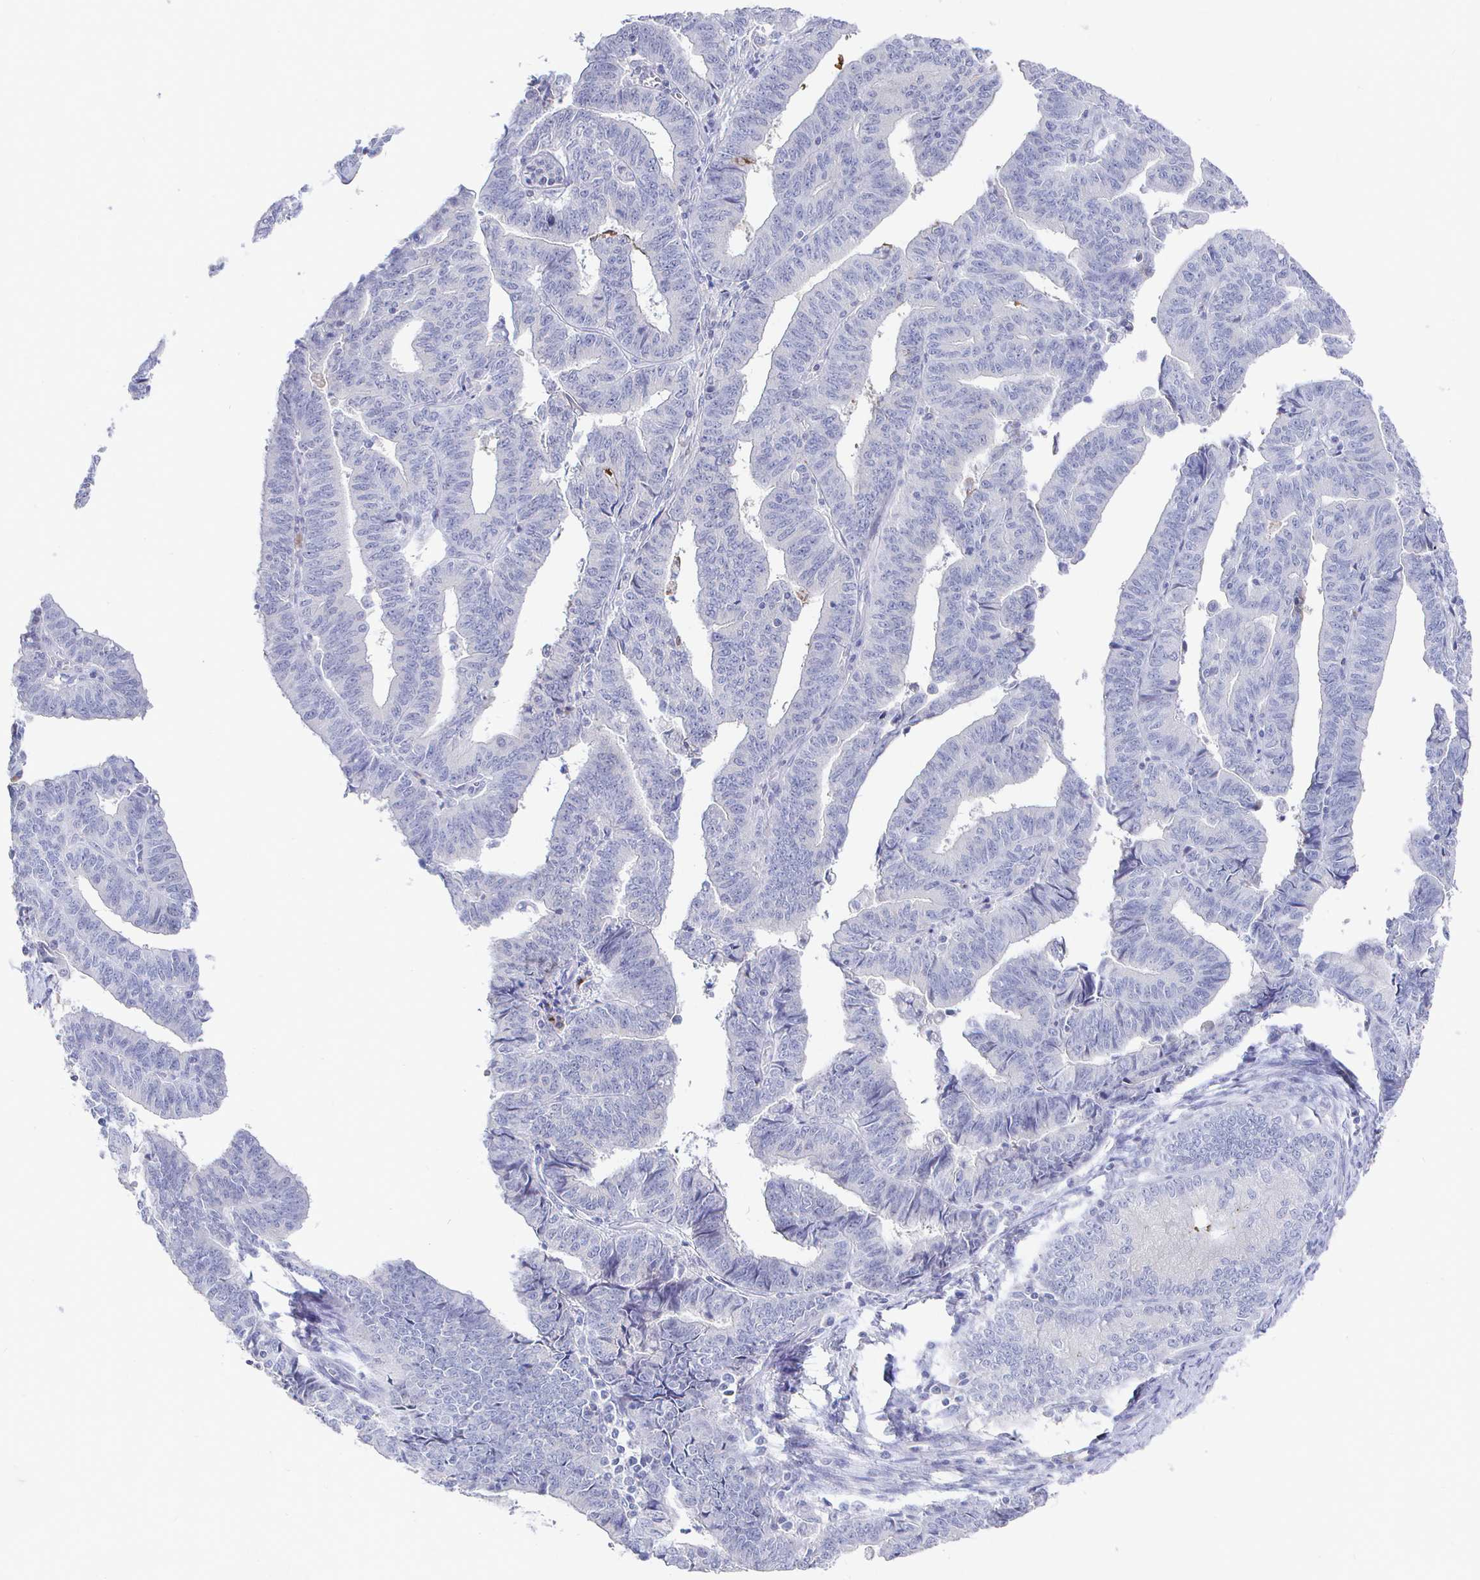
{"staining": {"intensity": "negative", "quantity": "none", "location": "none"}, "tissue": "endometrial cancer", "cell_type": "Tumor cells", "image_type": "cancer", "snomed": [{"axis": "morphology", "description": "Adenocarcinoma, NOS"}, {"axis": "topography", "description": "Endometrium"}], "caption": "High power microscopy histopathology image of an IHC histopathology image of endometrial cancer (adenocarcinoma), revealing no significant positivity in tumor cells.", "gene": "LRRC23", "patient": {"sex": "female", "age": 65}}